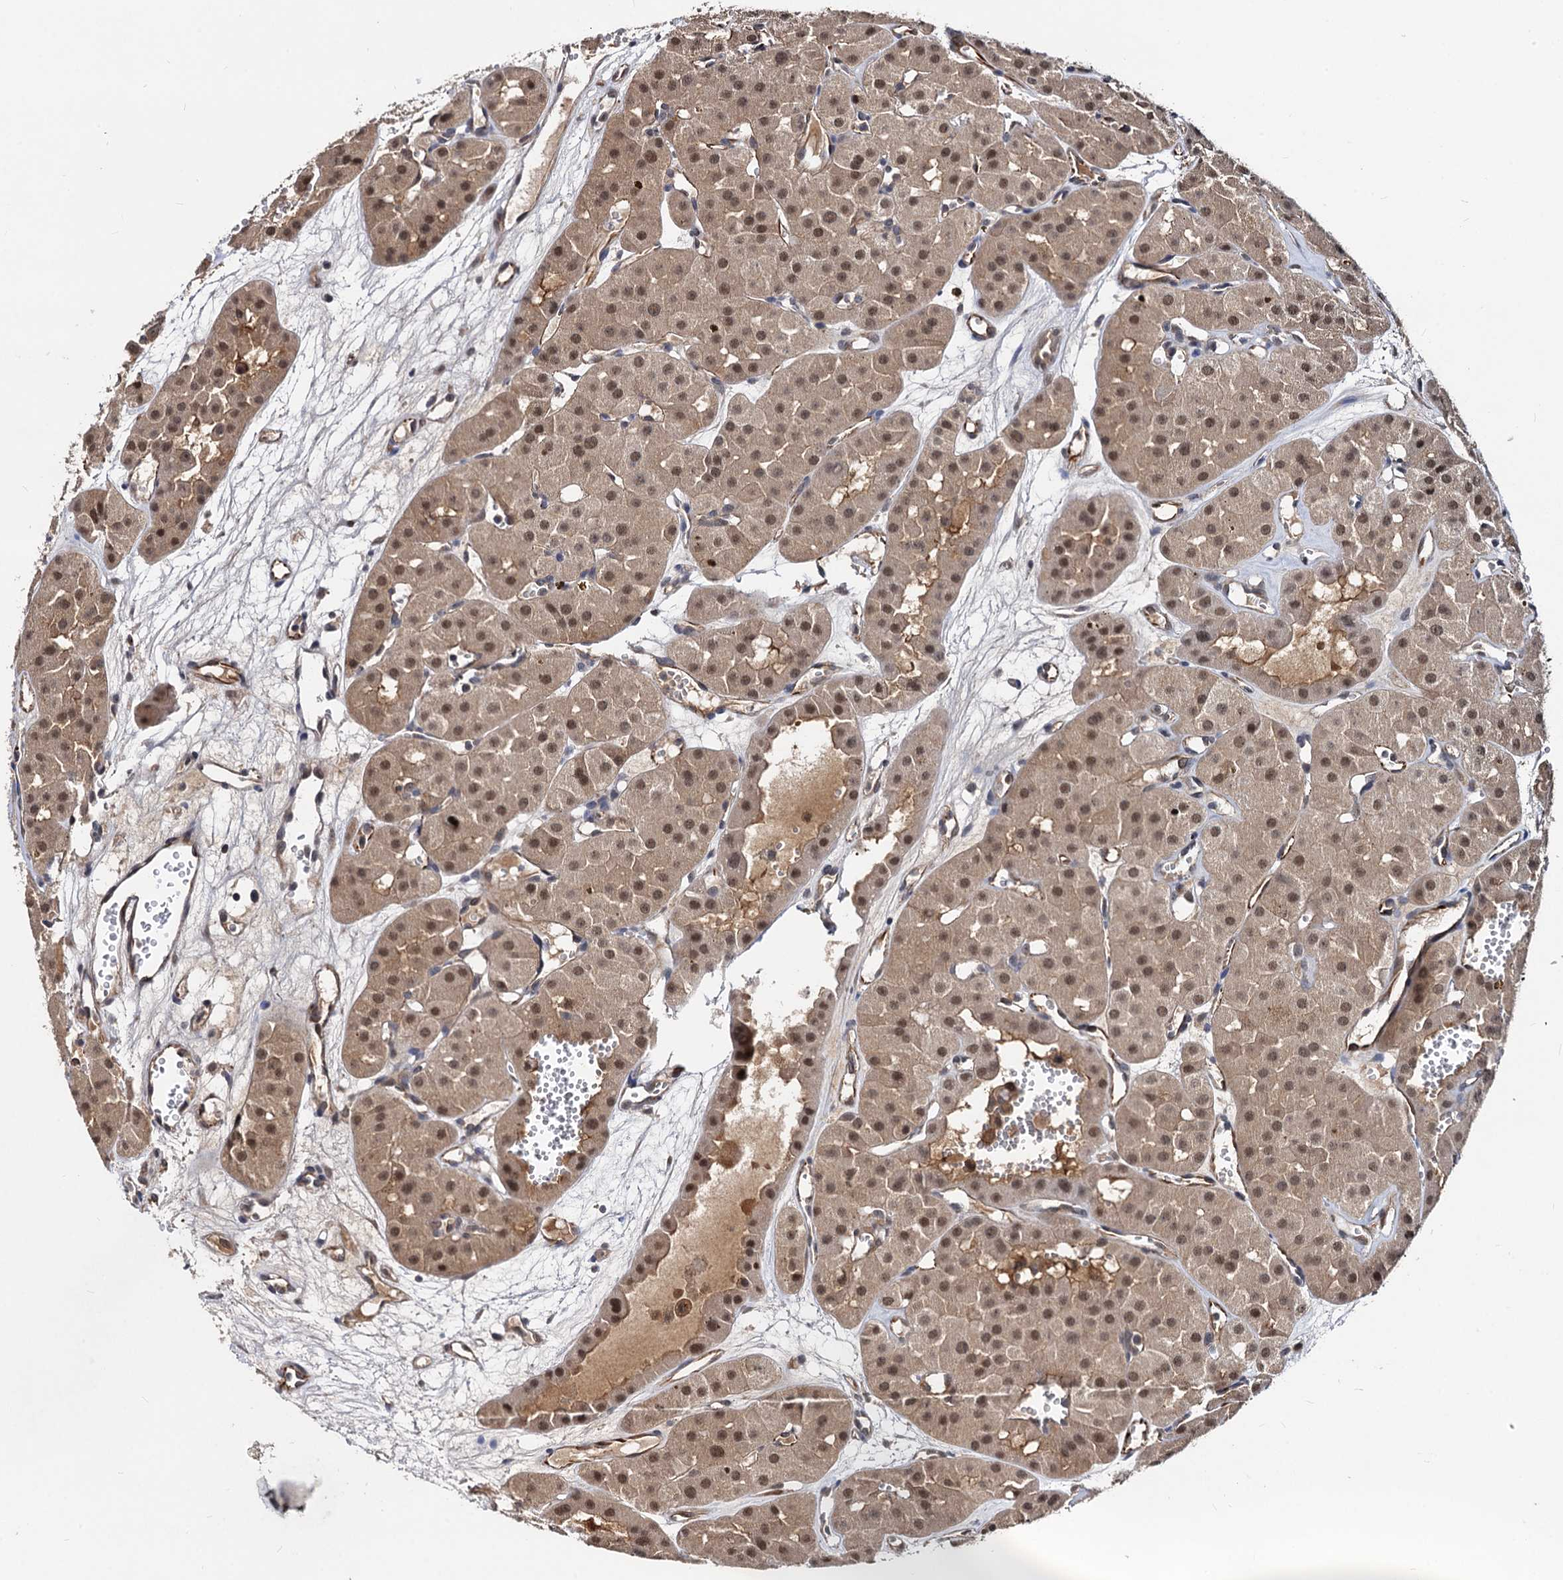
{"staining": {"intensity": "moderate", "quantity": ">75%", "location": "cytoplasmic/membranous,nuclear"}, "tissue": "renal cancer", "cell_type": "Tumor cells", "image_type": "cancer", "snomed": [{"axis": "morphology", "description": "Carcinoma, NOS"}, {"axis": "topography", "description": "Kidney"}], "caption": "An immunohistochemistry (IHC) photomicrograph of neoplastic tissue is shown. Protein staining in brown labels moderate cytoplasmic/membranous and nuclear positivity in carcinoma (renal) within tumor cells.", "gene": "PSMD4", "patient": {"sex": "female", "age": 75}}